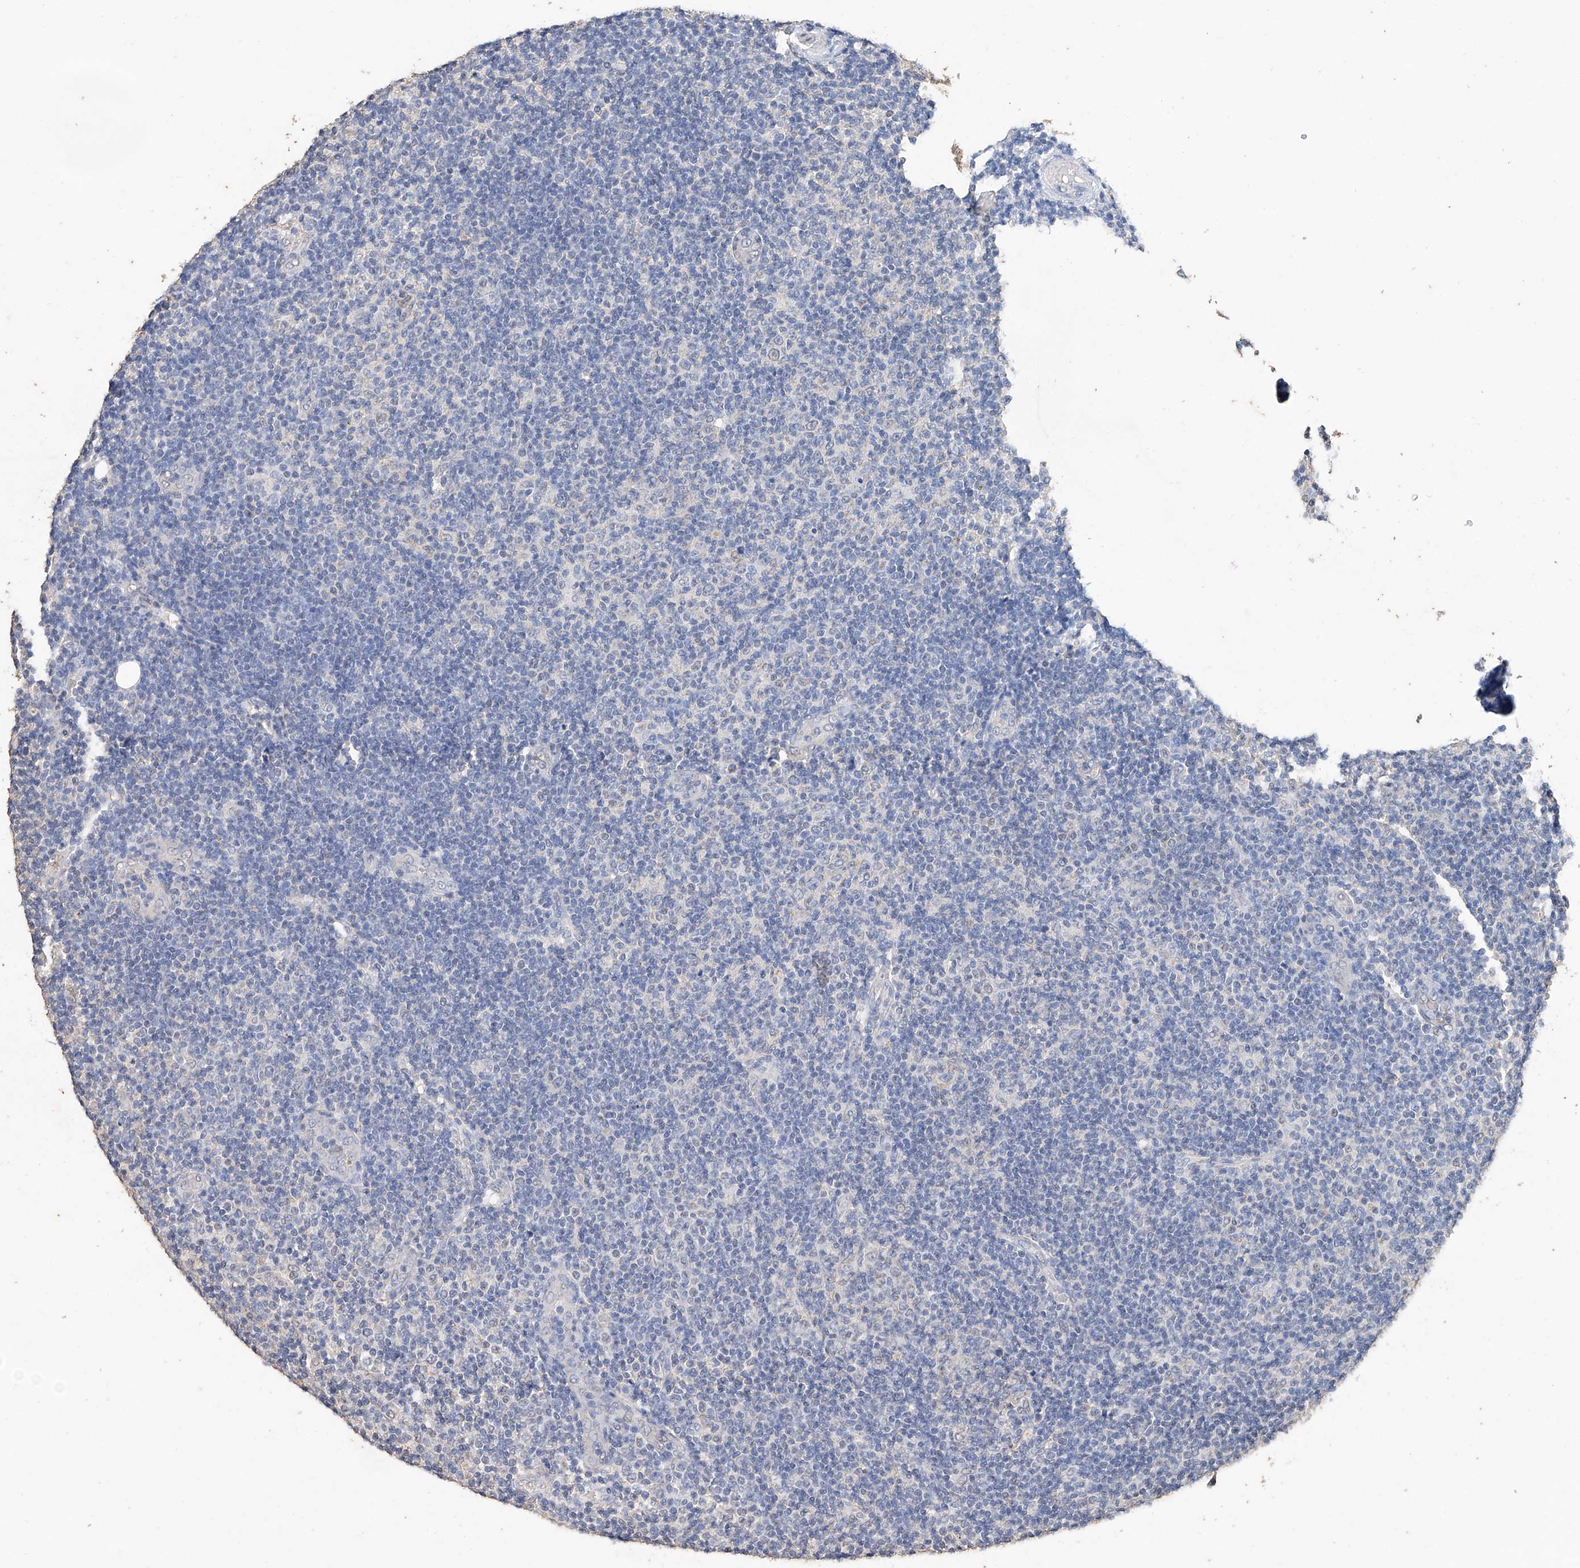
{"staining": {"intensity": "negative", "quantity": "none", "location": "none"}, "tissue": "lymphoma", "cell_type": "Tumor cells", "image_type": "cancer", "snomed": [{"axis": "morphology", "description": "Malignant lymphoma, non-Hodgkin's type, Low grade"}, {"axis": "topography", "description": "Lymph node"}], "caption": "Tumor cells are negative for brown protein staining in lymphoma.", "gene": "CERS4", "patient": {"sex": "male", "age": 83}}